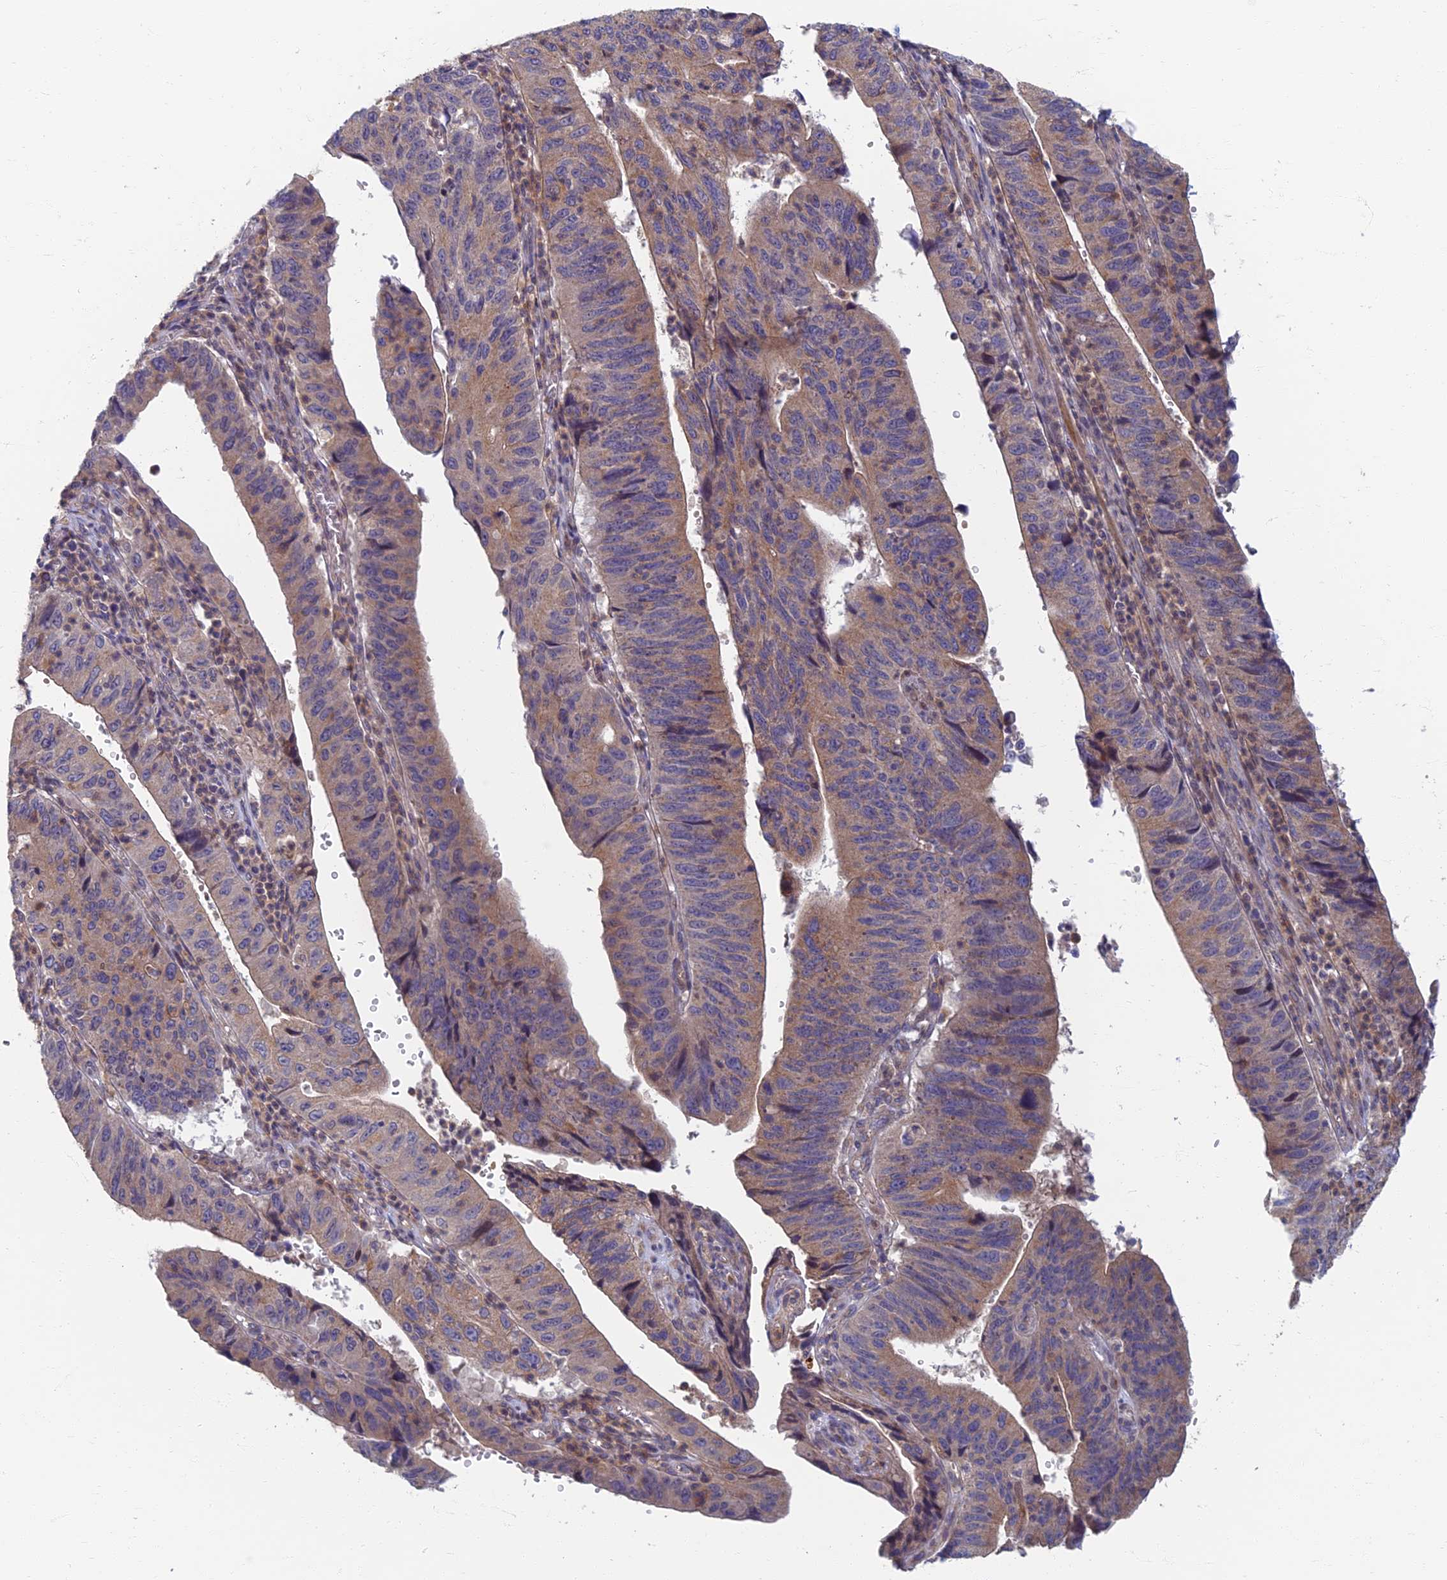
{"staining": {"intensity": "weak", "quantity": "25%-75%", "location": "cytoplasmic/membranous"}, "tissue": "stomach cancer", "cell_type": "Tumor cells", "image_type": "cancer", "snomed": [{"axis": "morphology", "description": "Adenocarcinoma, NOS"}, {"axis": "topography", "description": "Stomach"}], "caption": "Human stomach cancer stained with a brown dye shows weak cytoplasmic/membranous positive staining in approximately 25%-75% of tumor cells.", "gene": "SOGA1", "patient": {"sex": "male", "age": 59}}